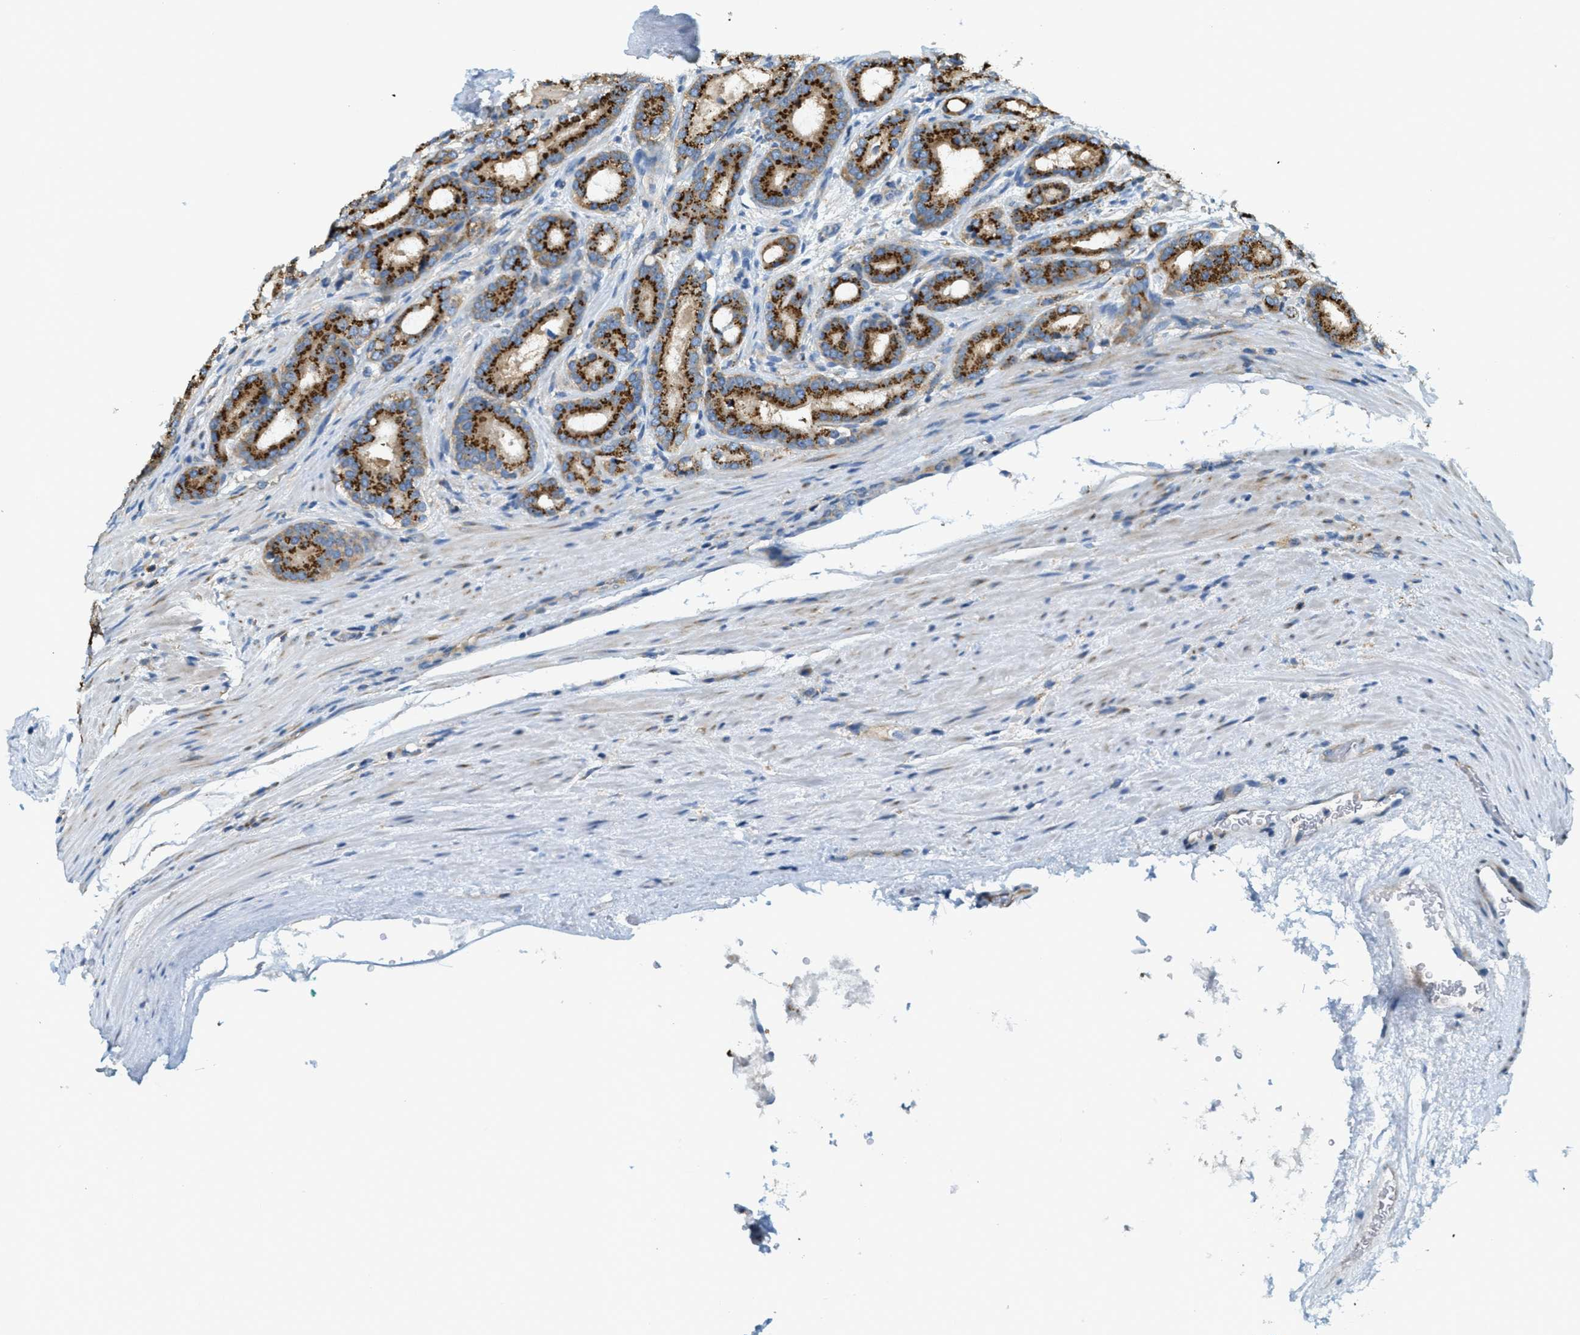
{"staining": {"intensity": "strong", "quantity": ">75%", "location": "cytoplasmic/membranous"}, "tissue": "prostate cancer", "cell_type": "Tumor cells", "image_type": "cancer", "snomed": [{"axis": "morphology", "description": "Adenocarcinoma, High grade"}, {"axis": "topography", "description": "Prostate"}], "caption": "A high-resolution histopathology image shows immunohistochemistry staining of prostate cancer (high-grade adenocarcinoma), which shows strong cytoplasmic/membranous staining in about >75% of tumor cells.", "gene": "ABCF1", "patient": {"sex": "male", "age": 60}}